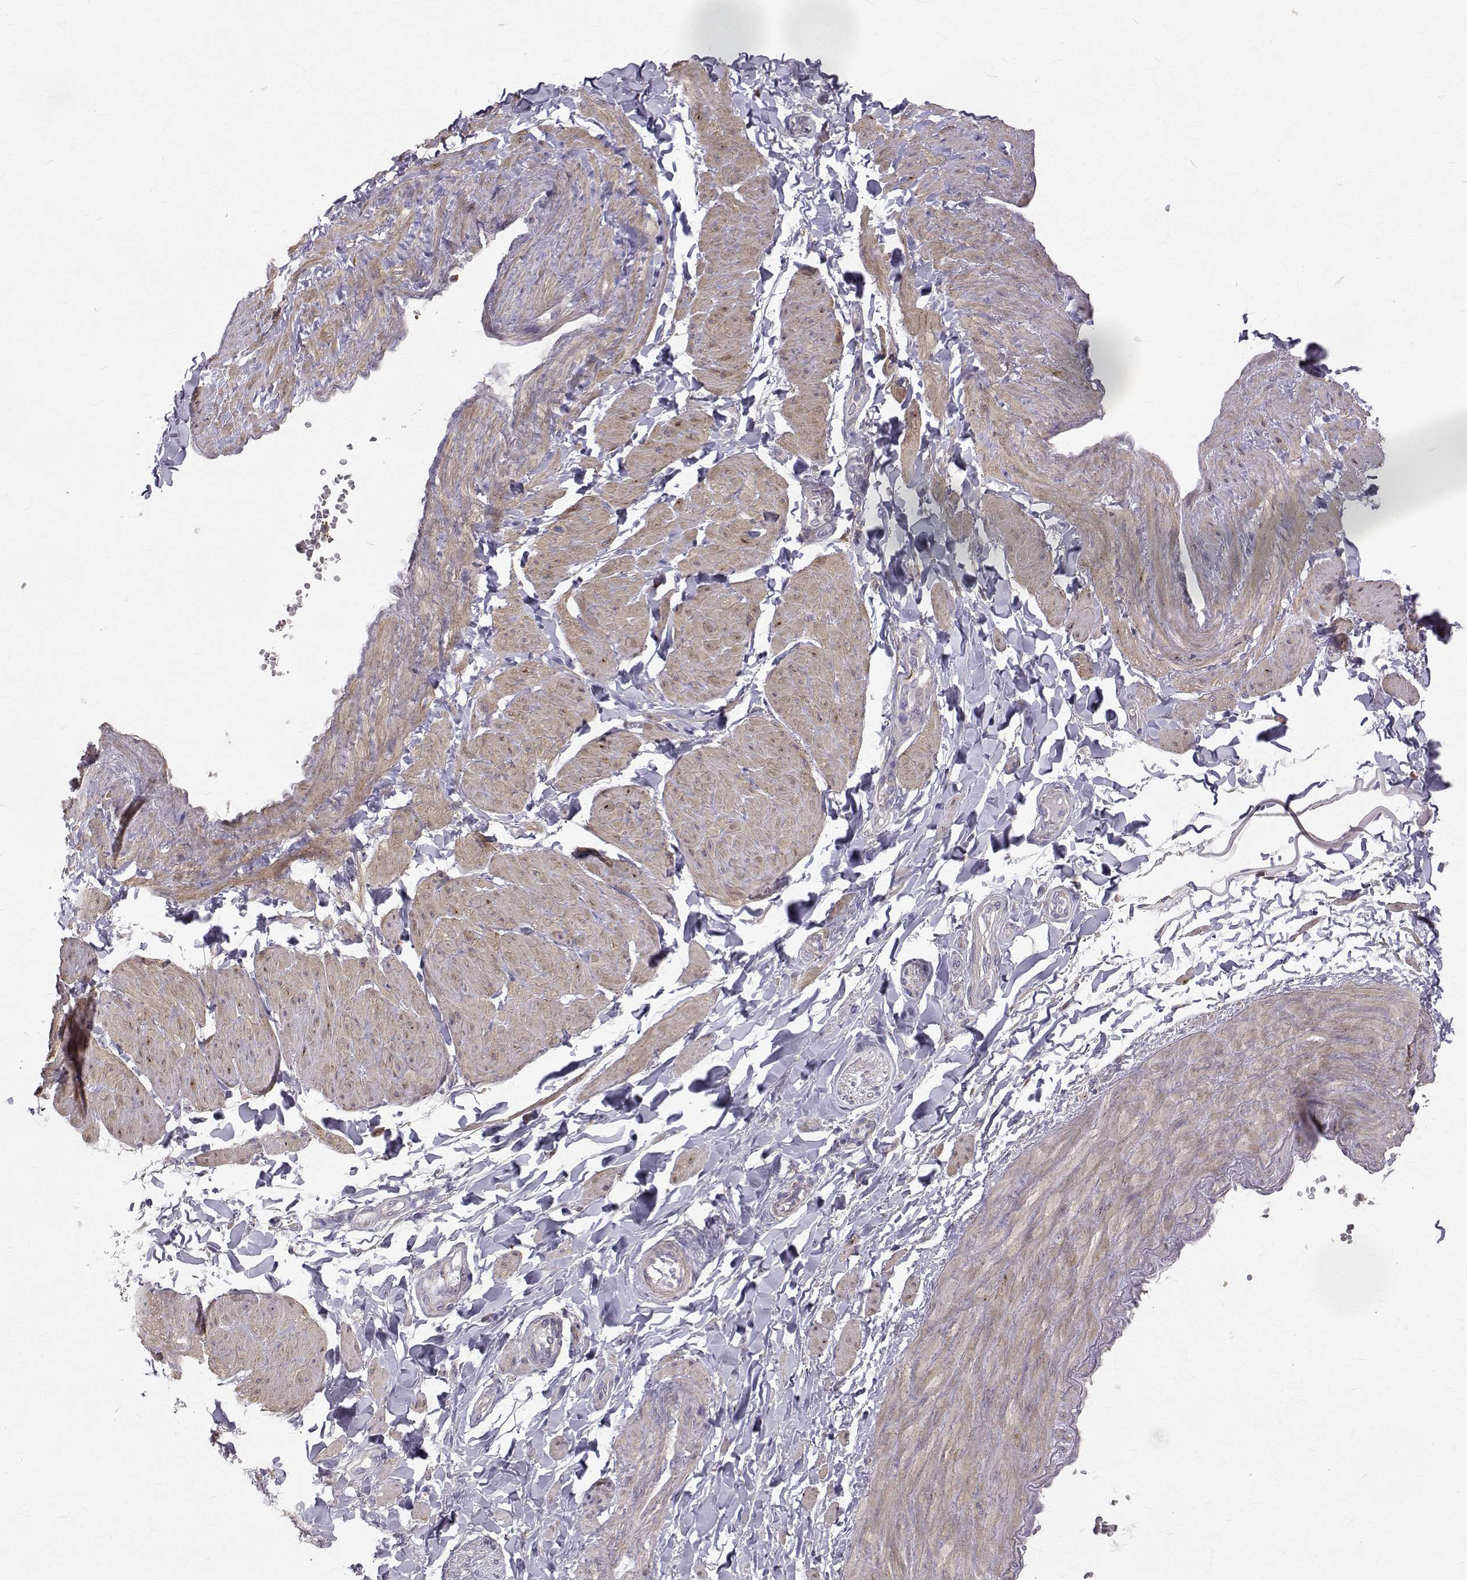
{"staining": {"intensity": "negative", "quantity": "none", "location": "none"}, "tissue": "adipose tissue", "cell_type": "Adipocytes", "image_type": "normal", "snomed": [{"axis": "morphology", "description": "Normal tissue, NOS"}, {"axis": "topography", "description": "Epididymis"}, {"axis": "topography", "description": "Peripheral nerve tissue"}], "caption": "This histopathology image is of normal adipose tissue stained with IHC to label a protein in brown with the nuclei are counter-stained blue. There is no expression in adipocytes. The staining was performed using DAB (3,3'-diaminobenzidine) to visualize the protein expression in brown, while the nuclei were stained in blue with hematoxylin (Magnification: 20x).", "gene": "CCDC89", "patient": {"sex": "male", "age": 32}}